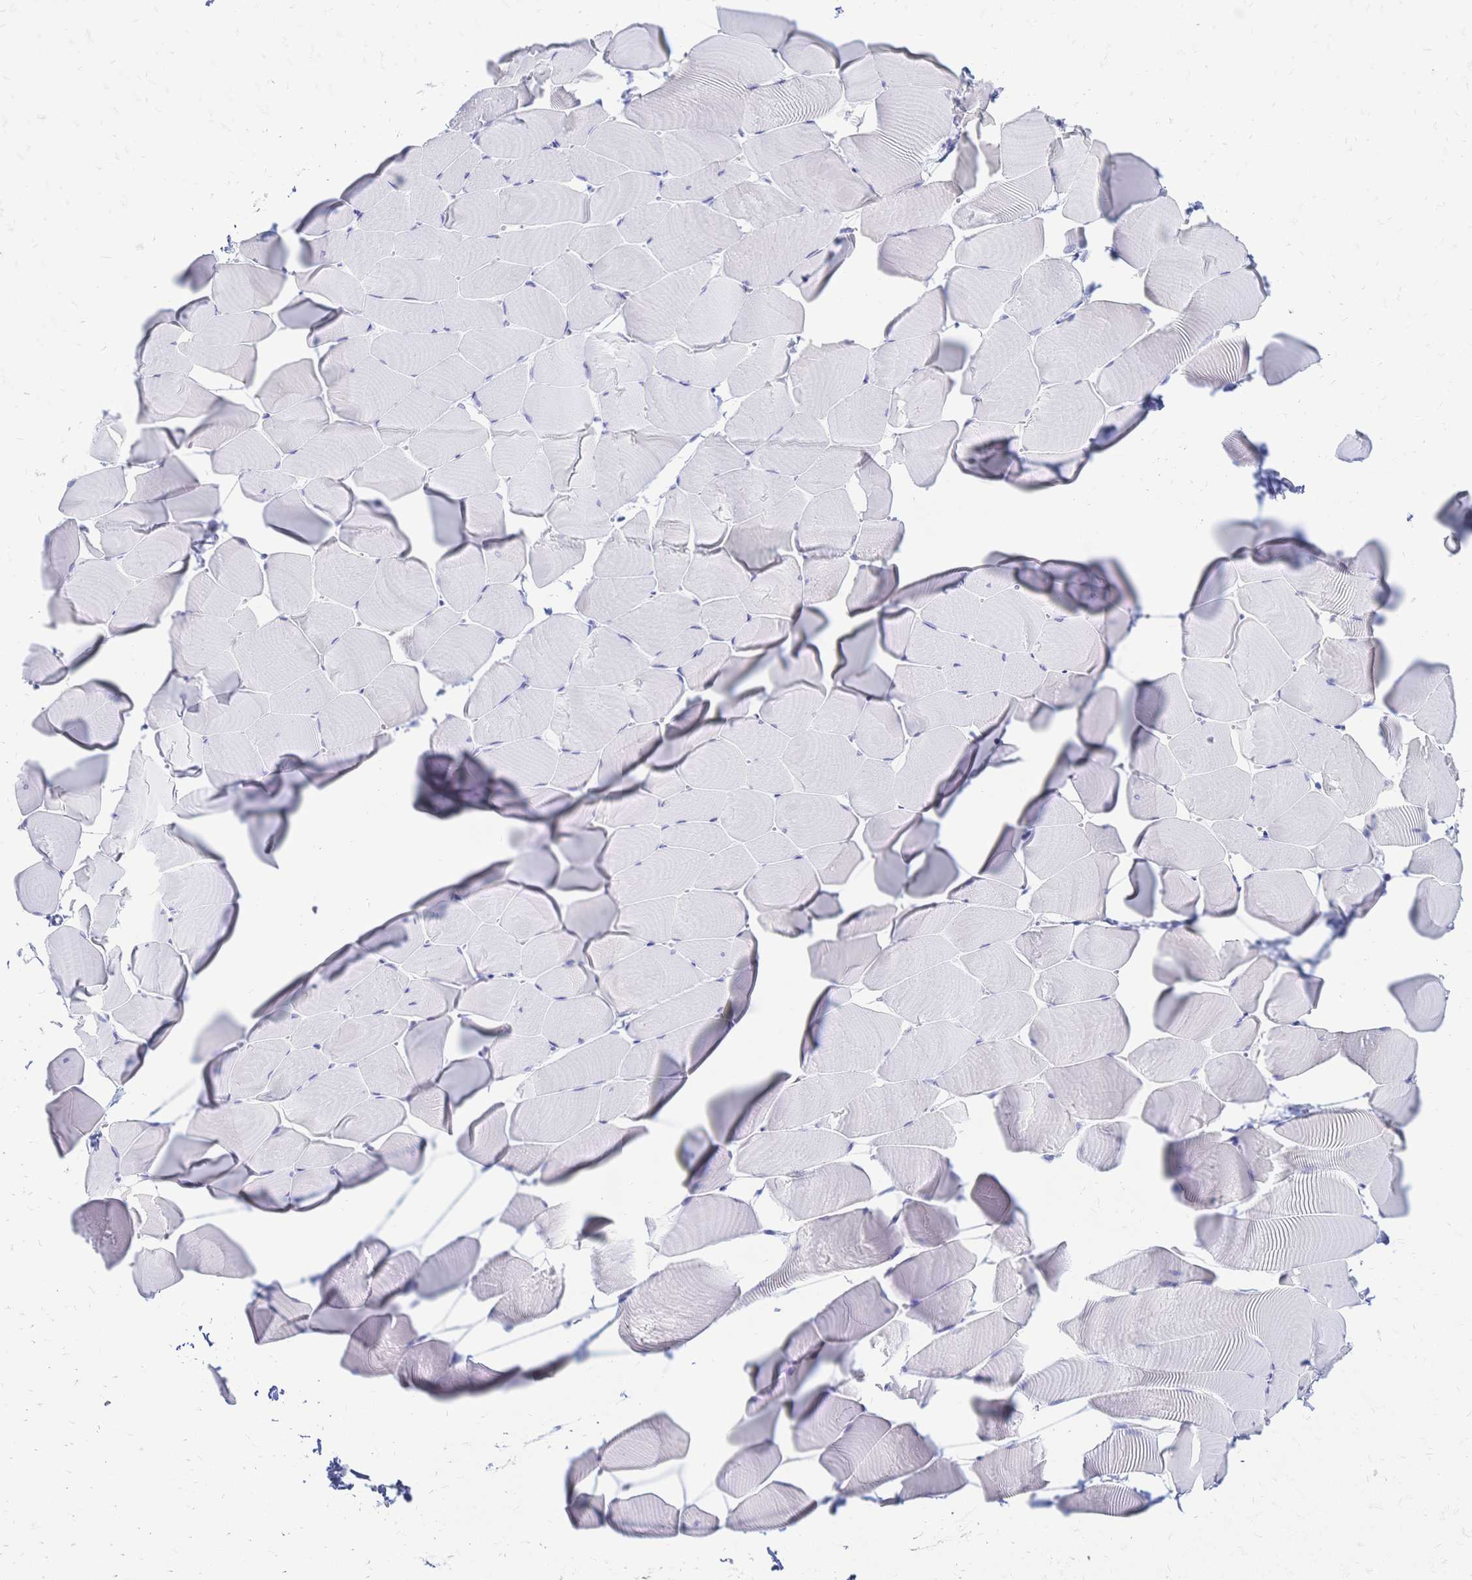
{"staining": {"intensity": "negative", "quantity": "none", "location": "none"}, "tissue": "skeletal muscle", "cell_type": "Myocytes", "image_type": "normal", "snomed": [{"axis": "morphology", "description": "Normal tissue, NOS"}, {"axis": "topography", "description": "Skeletal muscle"}], "caption": "This image is of unremarkable skeletal muscle stained with immunohistochemistry to label a protein in brown with the nuclei are counter-stained blue. There is no positivity in myocytes. The staining is performed using DAB brown chromogen with nuclei counter-stained in using hematoxylin.", "gene": "FA2H", "patient": {"sex": "male", "age": 25}}